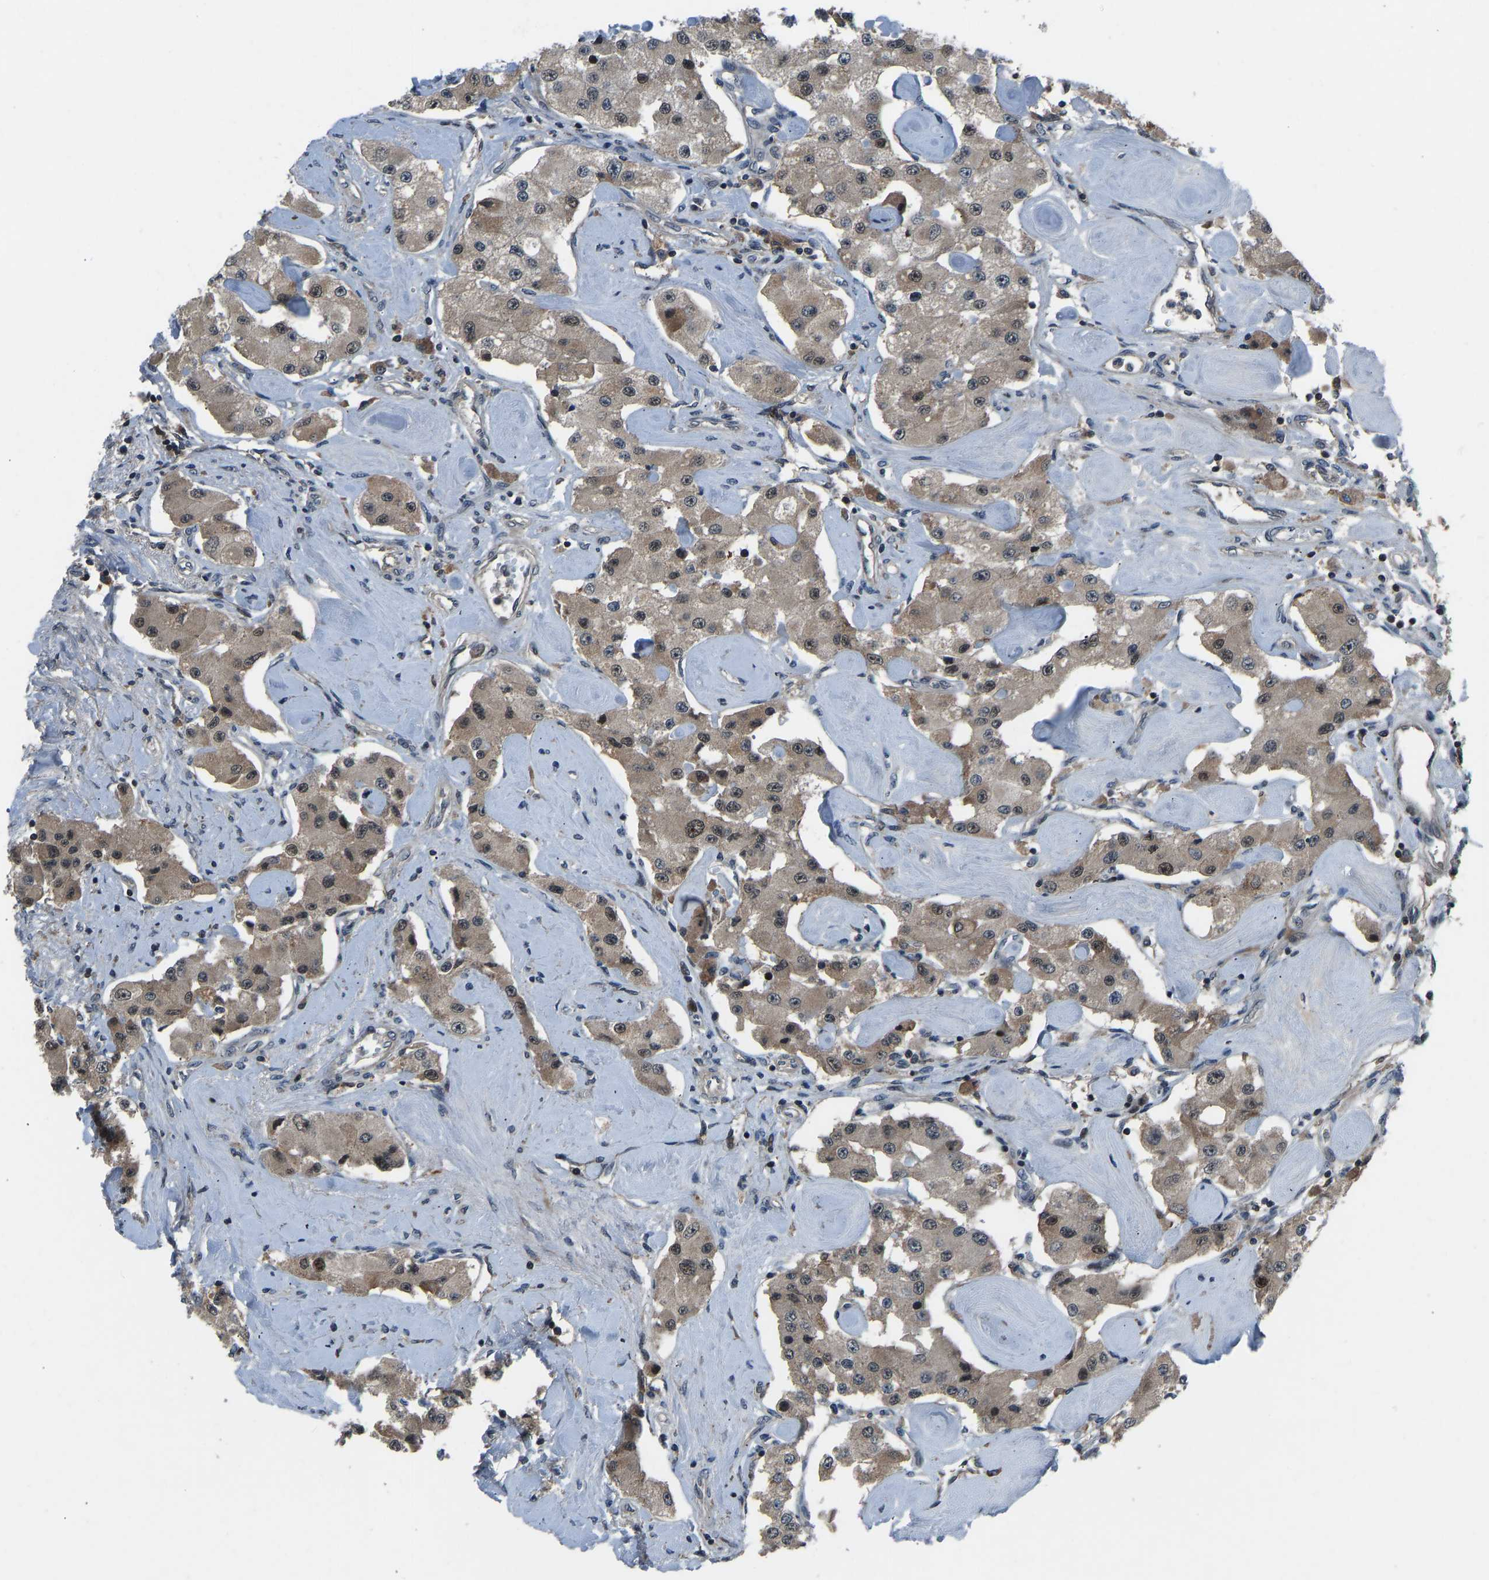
{"staining": {"intensity": "weak", "quantity": ">75%", "location": "cytoplasmic/membranous,nuclear"}, "tissue": "carcinoid", "cell_type": "Tumor cells", "image_type": "cancer", "snomed": [{"axis": "morphology", "description": "Carcinoid, malignant, NOS"}, {"axis": "topography", "description": "Pancreas"}], "caption": "Immunohistochemistry staining of carcinoid (malignant), which shows low levels of weak cytoplasmic/membranous and nuclear expression in about >75% of tumor cells indicating weak cytoplasmic/membranous and nuclear protein staining. The staining was performed using DAB (brown) for protein detection and nuclei were counterstained in hematoxylin (blue).", "gene": "RLIM", "patient": {"sex": "male", "age": 41}}